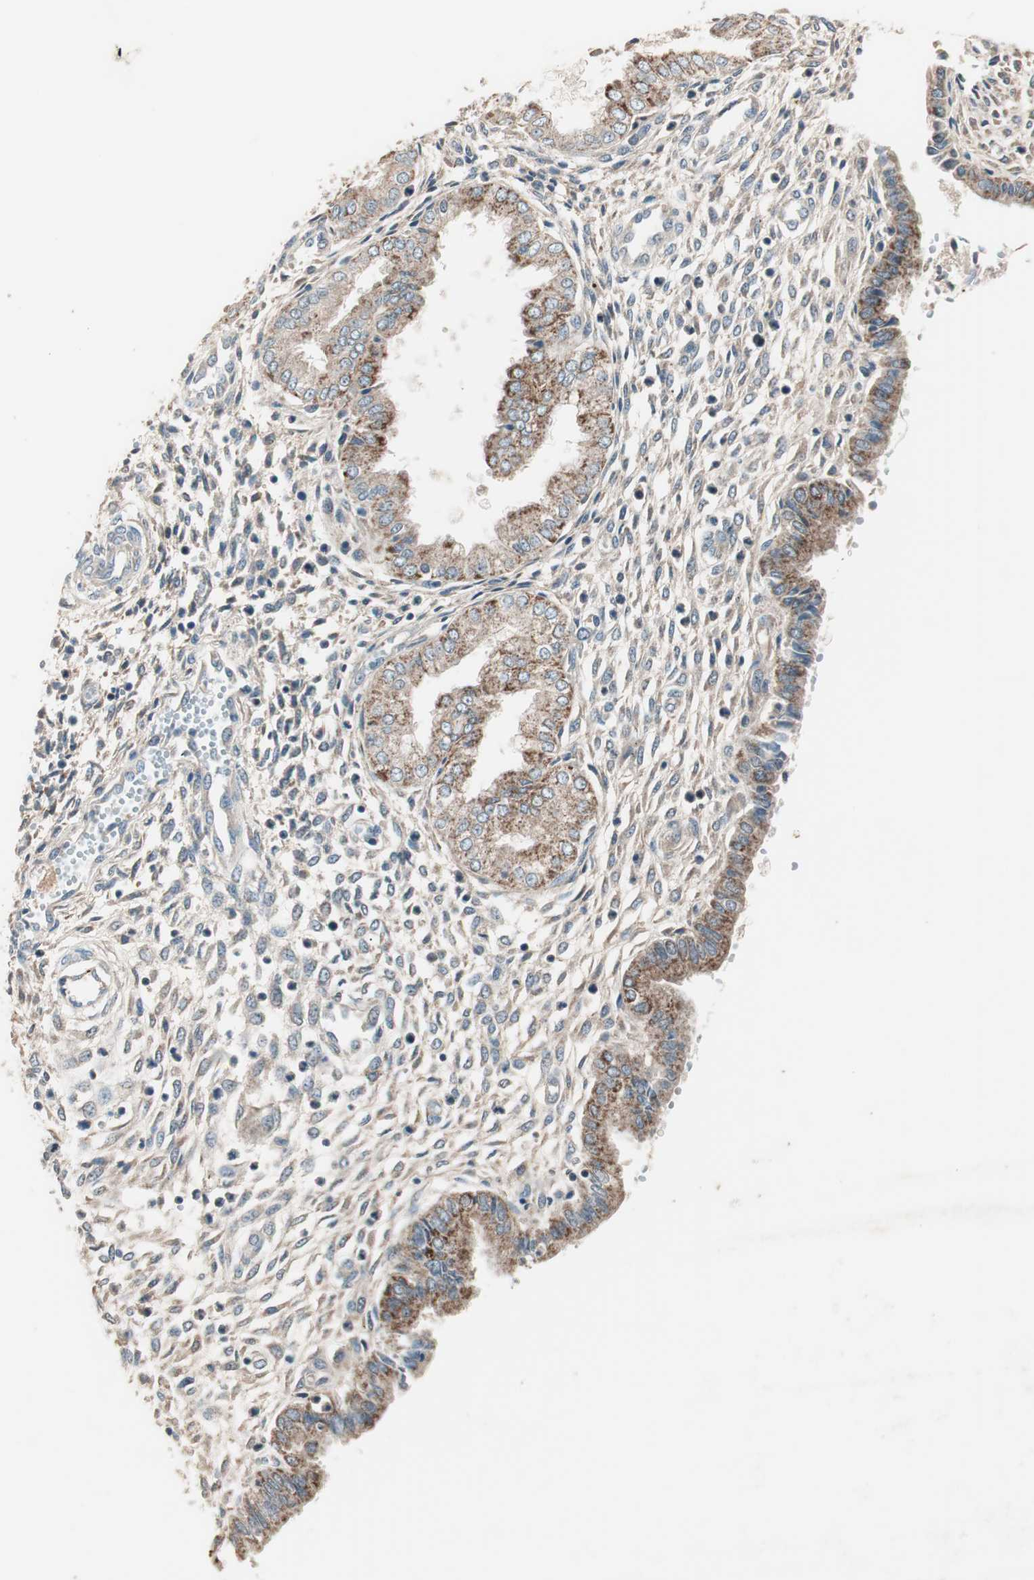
{"staining": {"intensity": "moderate", "quantity": "25%-75%", "location": "cytoplasmic/membranous"}, "tissue": "endometrium", "cell_type": "Cells in endometrial stroma", "image_type": "normal", "snomed": [{"axis": "morphology", "description": "Normal tissue, NOS"}, {"axis": "topography", "description": "Endometrium"}], "caption": "Immunohistochemistry (IHC) photomicrograph of unremarkable endometrium stained for a protein (brown), which reveals medium levels of moderate cytoplasmic/membranous staining in approximately 25%-75% of cells in endometrial stroma.", "gene": "NFRKB", "patient": {"sex": "female", "age": 33}}